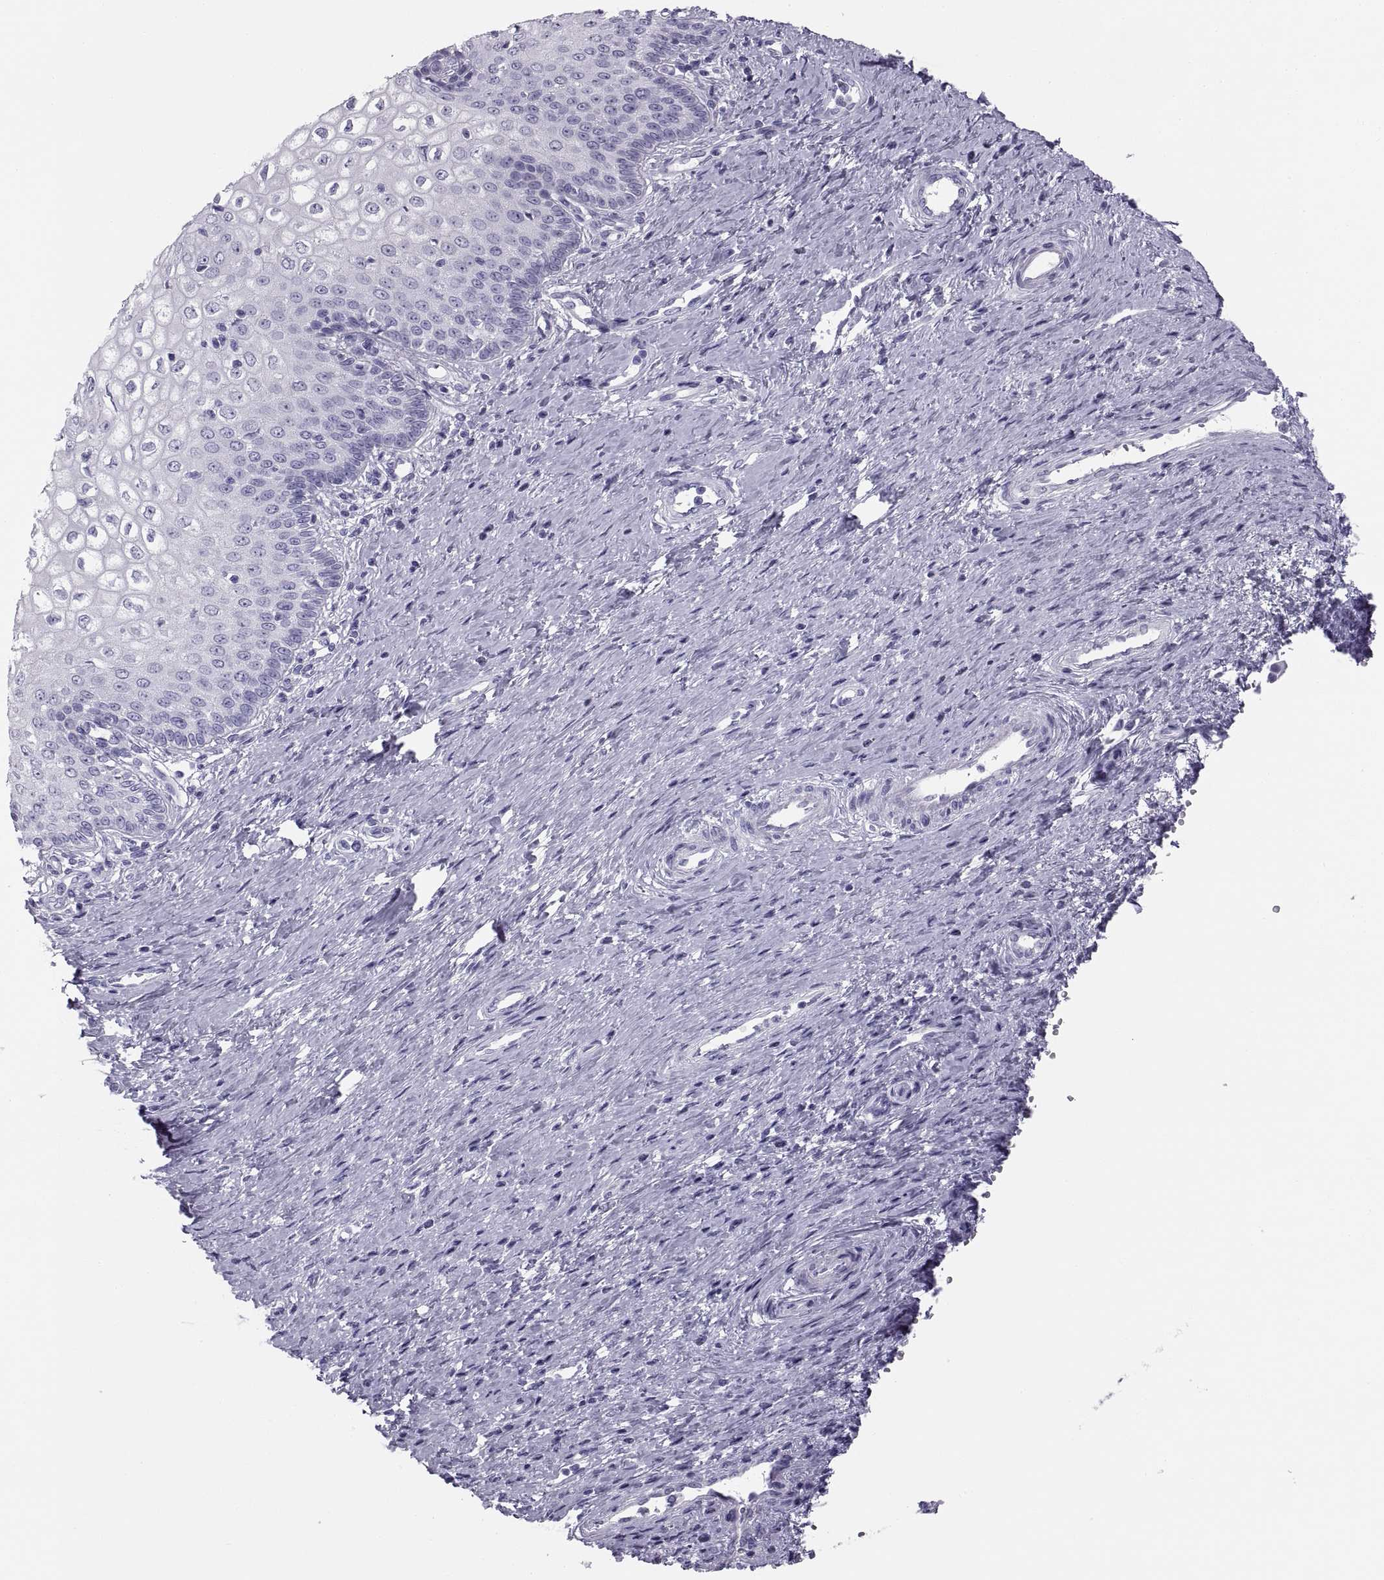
{"staining": {"intensity": "negative", "quantity": "none", "location": "none"}, "tissue": "cervical cancer", "cell_type": "Tumor cells", "image_type": "cancer", "snomed": [{"axis": "morphology", "description": "Squamous cell carcinoma, NOS"}, {"axis": "topography", "description": "Cervix"}], "caption": "Immunohistochemical staining of human cervical squamous cell carcinoma reveals no significant positivity in tumor cells.", "gene": "PAX2", "patient": {"sex": "female", "age": 26}}